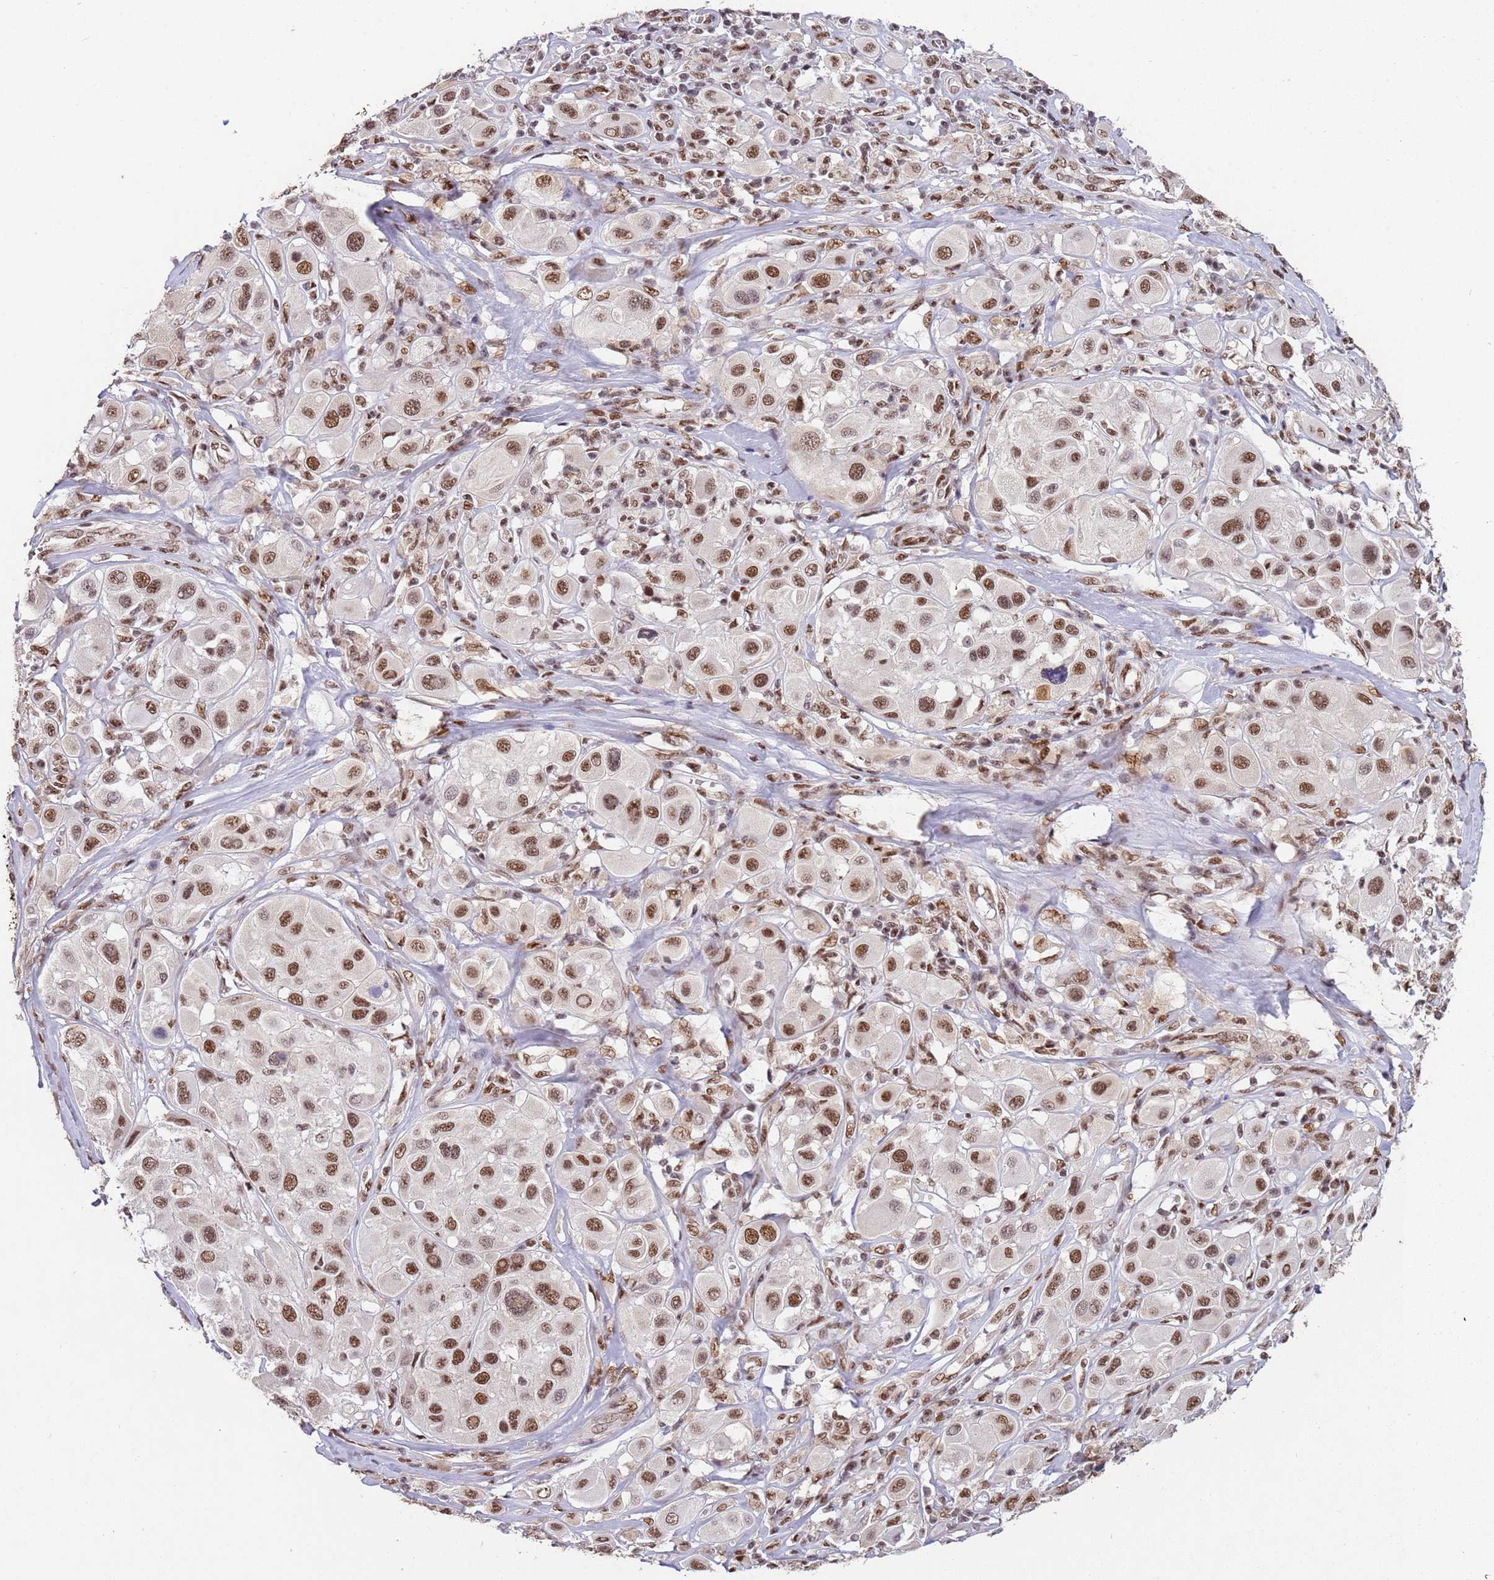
{"staining": {"intensity": "moderate", "quantity": ">75%", "location": "nuclear"}, "tissue": "melanoma", "cell_type": "Tumor cells", "image_type": "cancer", "snomed": [{"axis": "morphology", "description": "Malignant melanoma, Metastatic site"}, {"axis": "topography", "description": "Skin"}], "caption": "This image shows malignant melanoma (metastatic site) stained with IHC to label a protein in brown. The nuclear of tumor cells show moderate positivity for the protein. Nuclei are counter-stained blue.", "gene": "ESF1", "patient": {"sex": "male", "age": 41}}